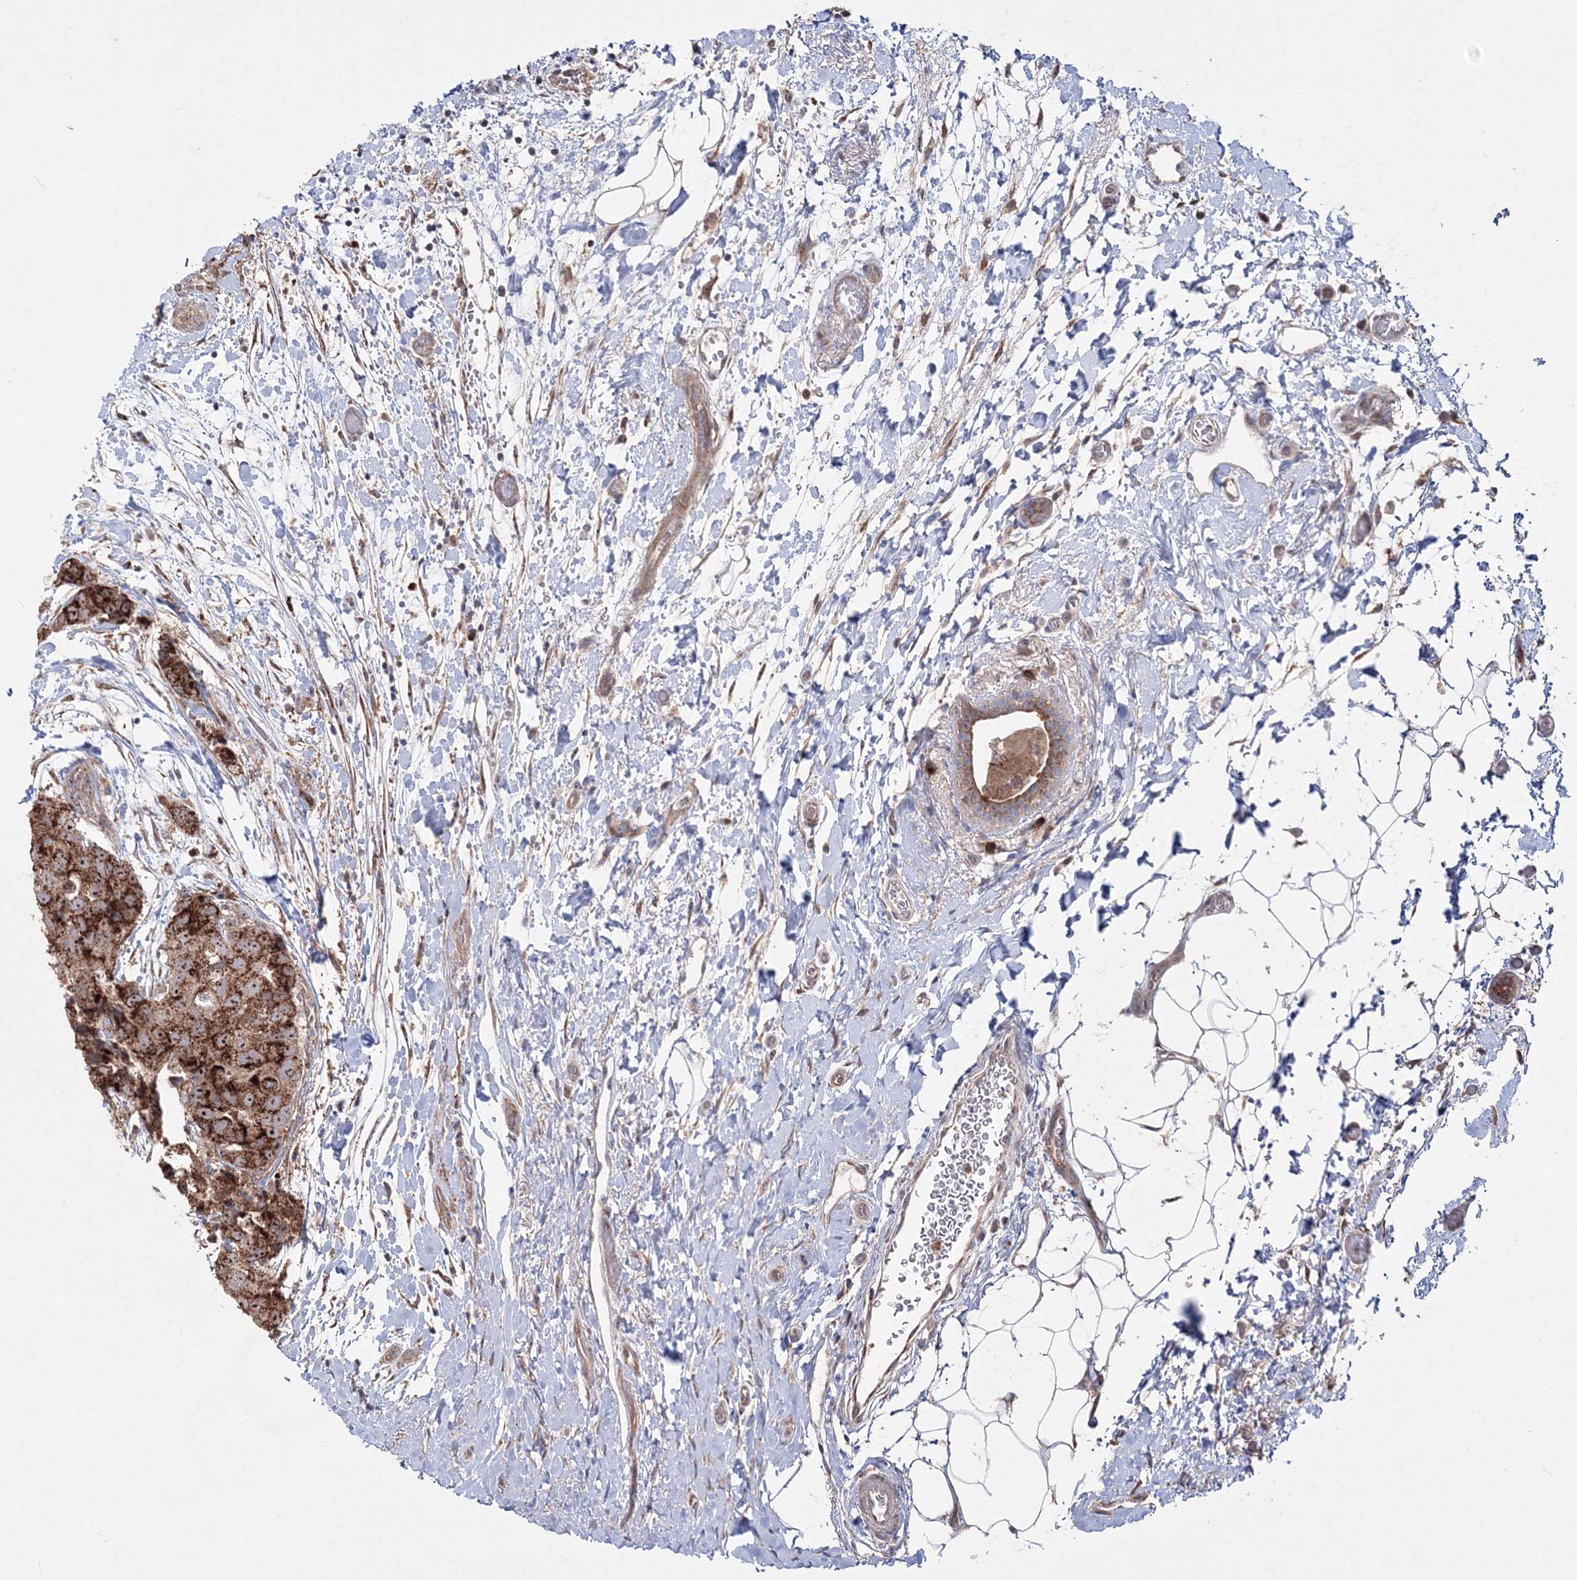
{"staining": {"intensity": "strong", "quantity": ">75%", "location": "cytoplasmic/membranous"}, "tissue": "breast cancer", "cell_type": "Tumor cells", "image_type": "cancer", "snomed": [{"axis": "morphology", "description": "Duct carcinoma"}, {"axis": "topography", "description": "Breast"}], "caption": "Immunohistochemistry (IHC) of human breast cancer (infiltrating ductal carcinoma) reveals high levels of strong cytoplasmic/membranous staining in approximately >75% of tumor cells.", "gene": "PEX13", "patient": {"sex": "female", "age": 62}}